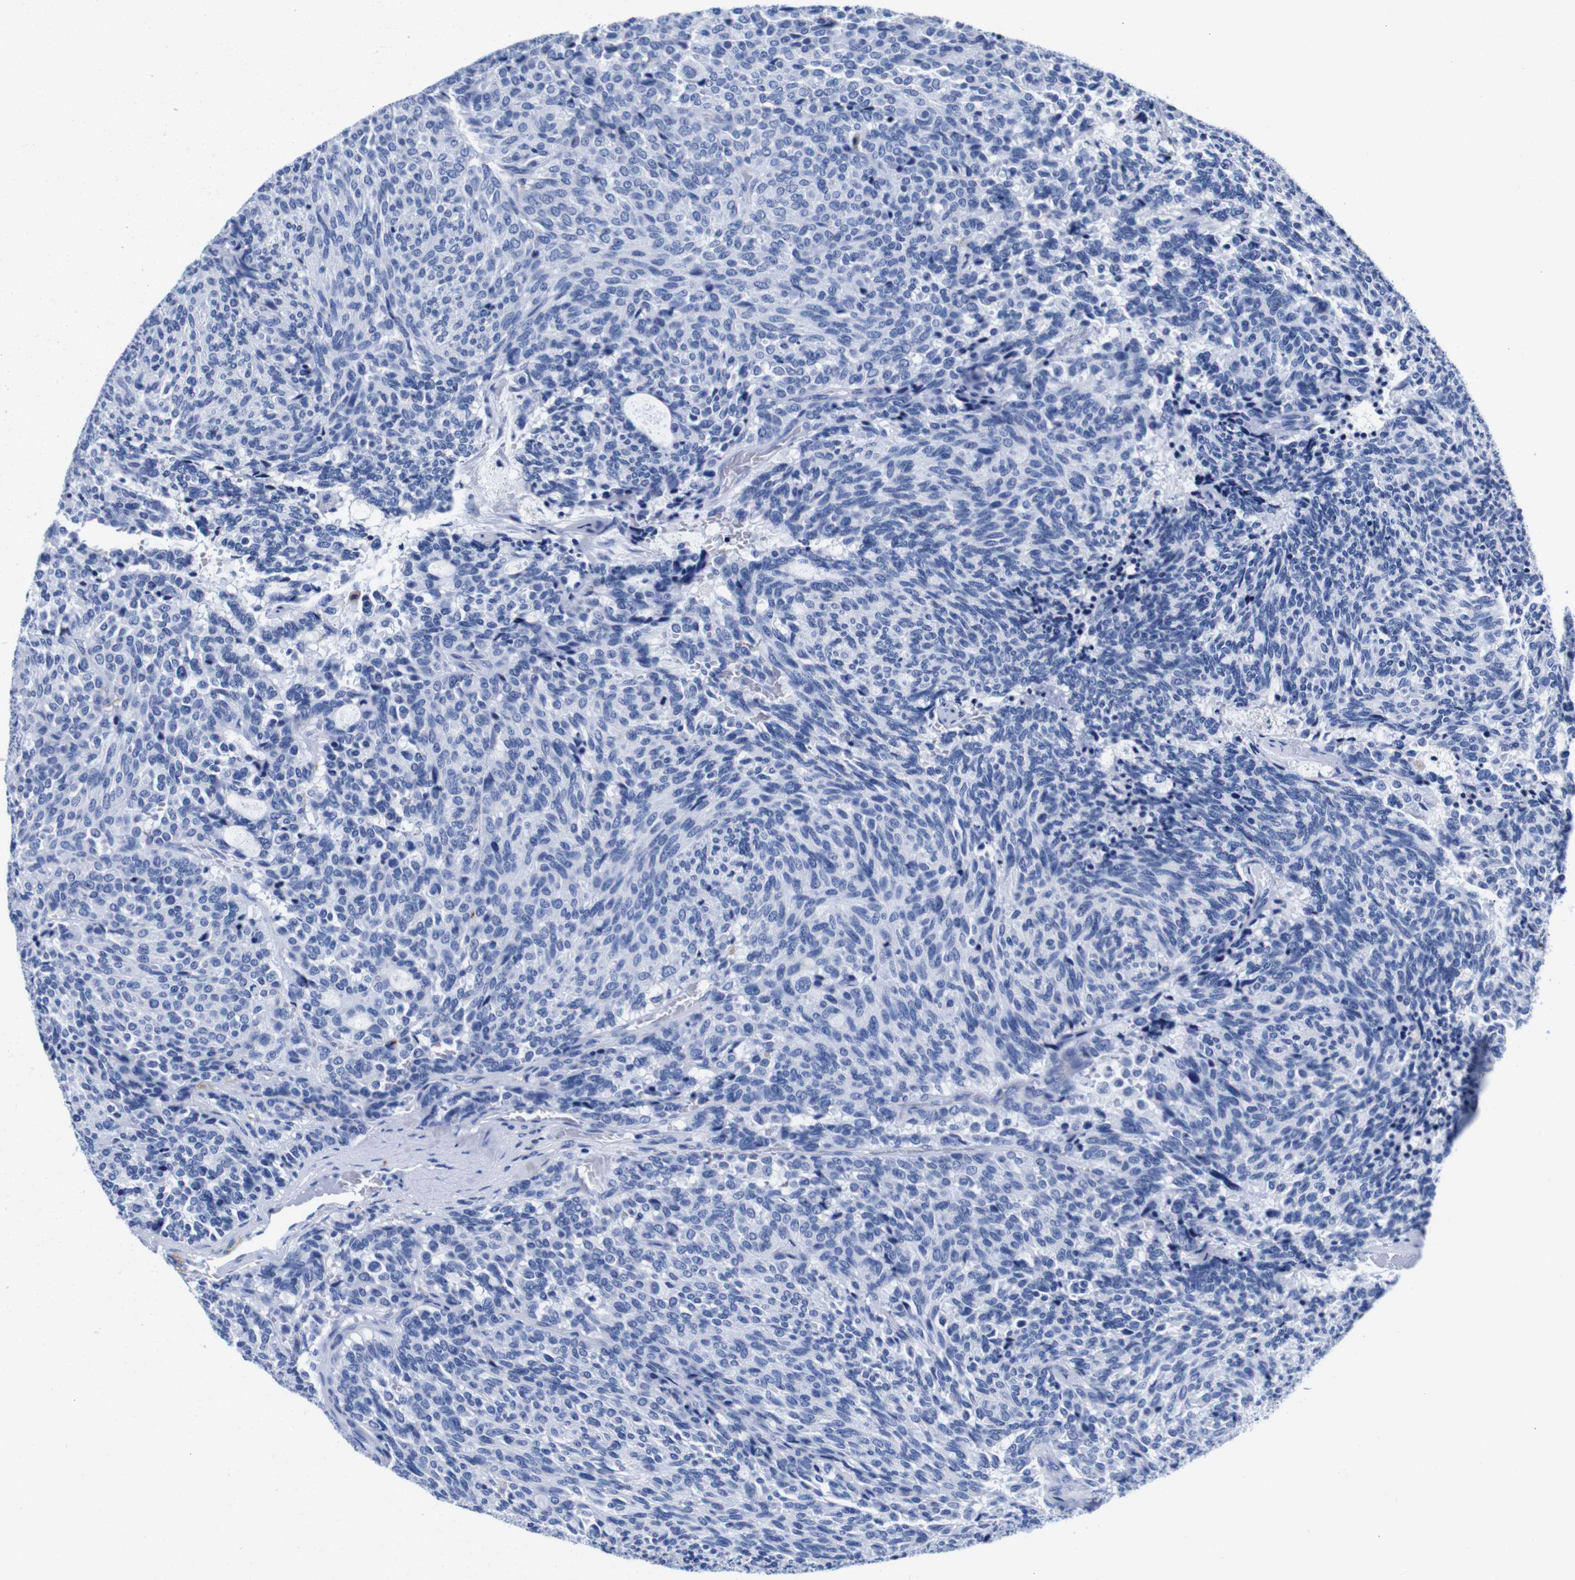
{"staining": {"intensity": "negative", "quantity": "none", "location": "none"}, "tissue": "carcinoid", "cell_type": "Tumor cells", "image_type": "cancer", "snomed": [{"axis": "morphology", "description": "Carcinoid, malignant, NOS"}, {"axis": "topography", "description": "Pancreas"}], "caption": "A micrograph of human carcinoid (malignant) is negative for staining in tumor cells.", "gene": "HLA-DMB", "patient": {"sex": "female", "age": 54}}